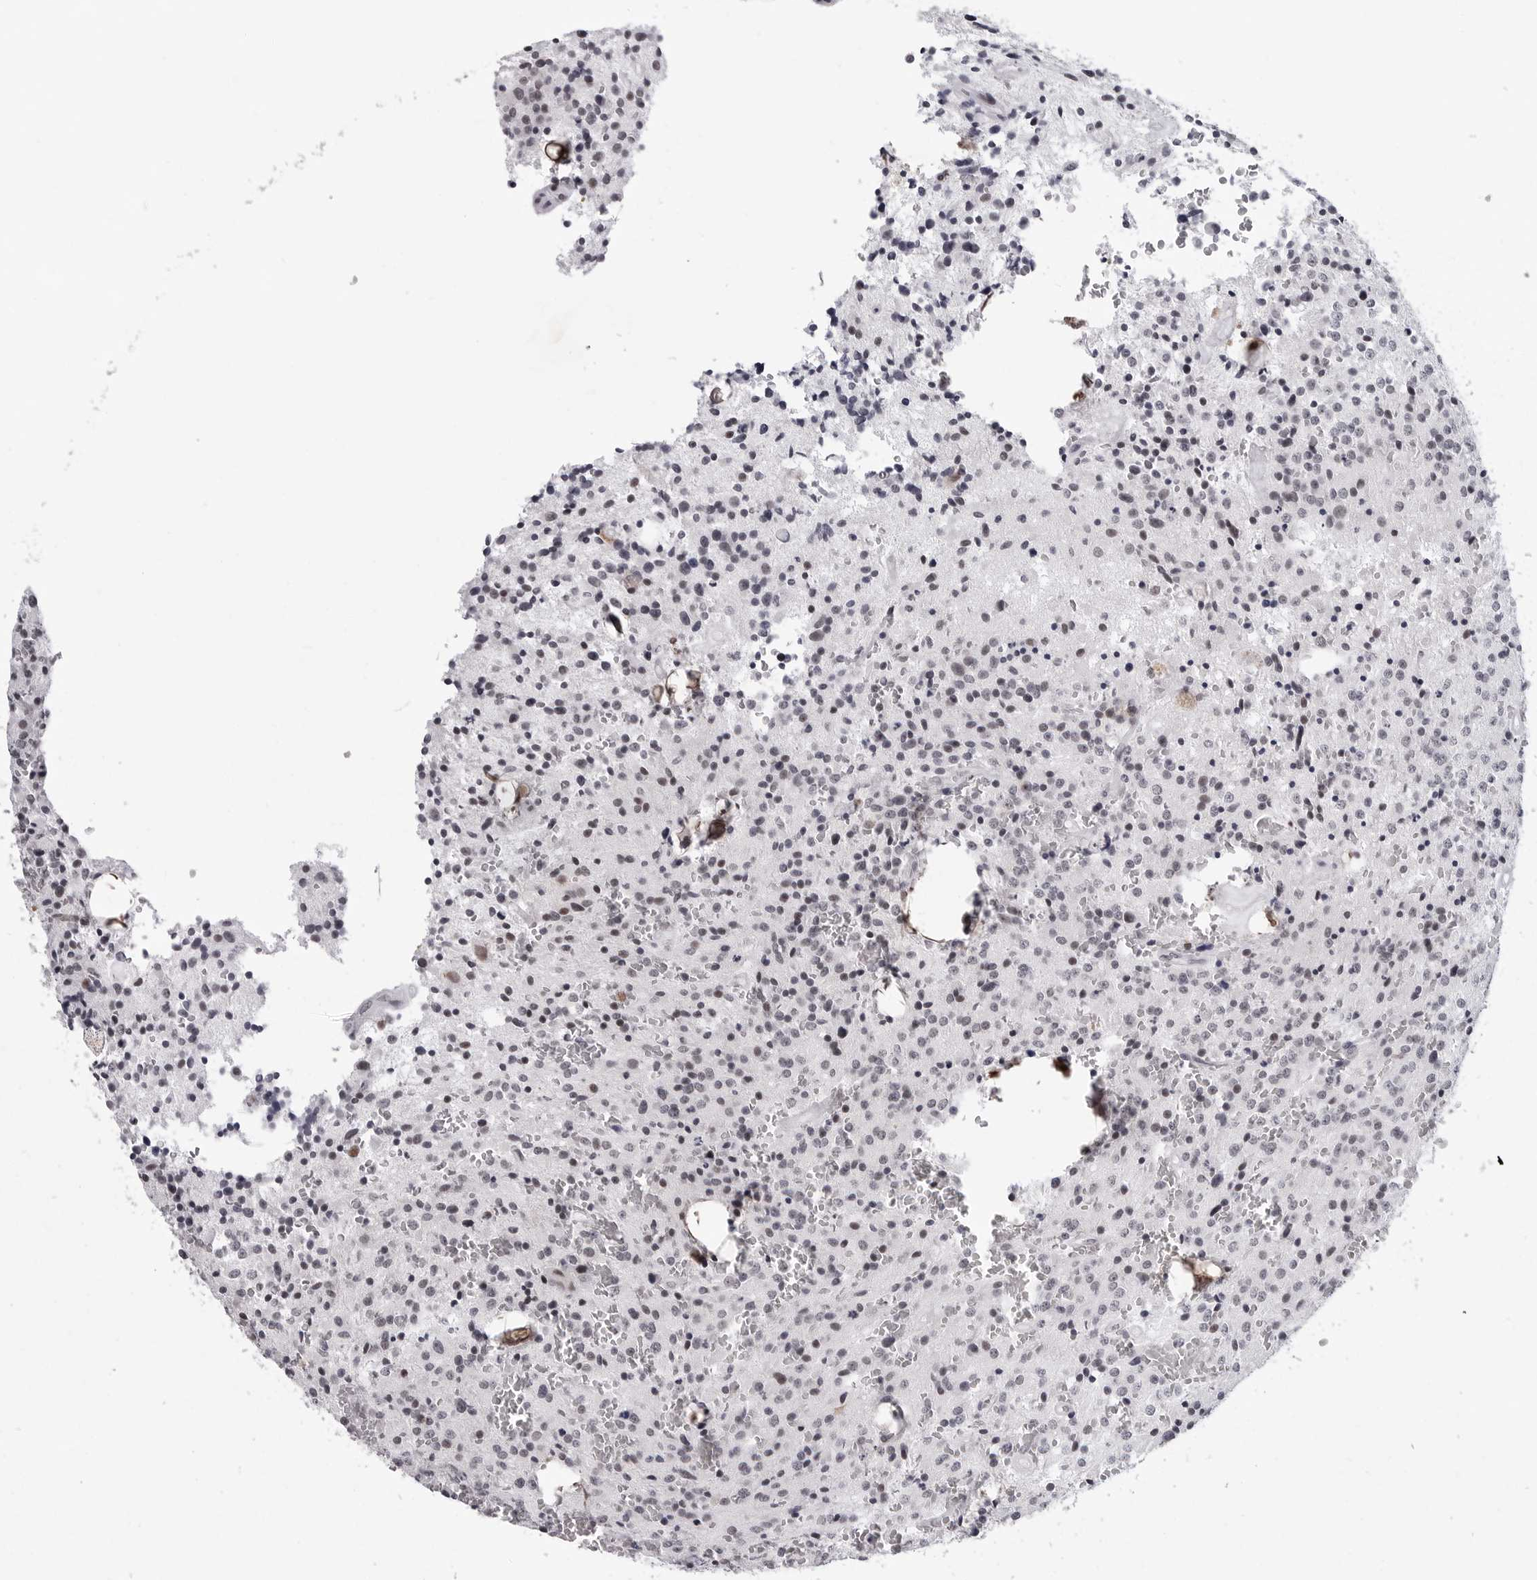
{"staining": {"intensity": "weak", "quantity": "<25%", "location": "nuclear"}, "tissue": "glioma", "cell_type": "Tumor cells", "image_type": "cancer", "snomed": [{"axis": "morphology", "description": "Glioma, malignant, Low grade"}, {"axis": "topography", "description": "Brain"}], "caption": "The micrograph exhibits no significant positivity in tumor cells of malignant glioma (low-grade).", "gene": "SF3B4", "patient": {"sex": "male", "age": 58}}